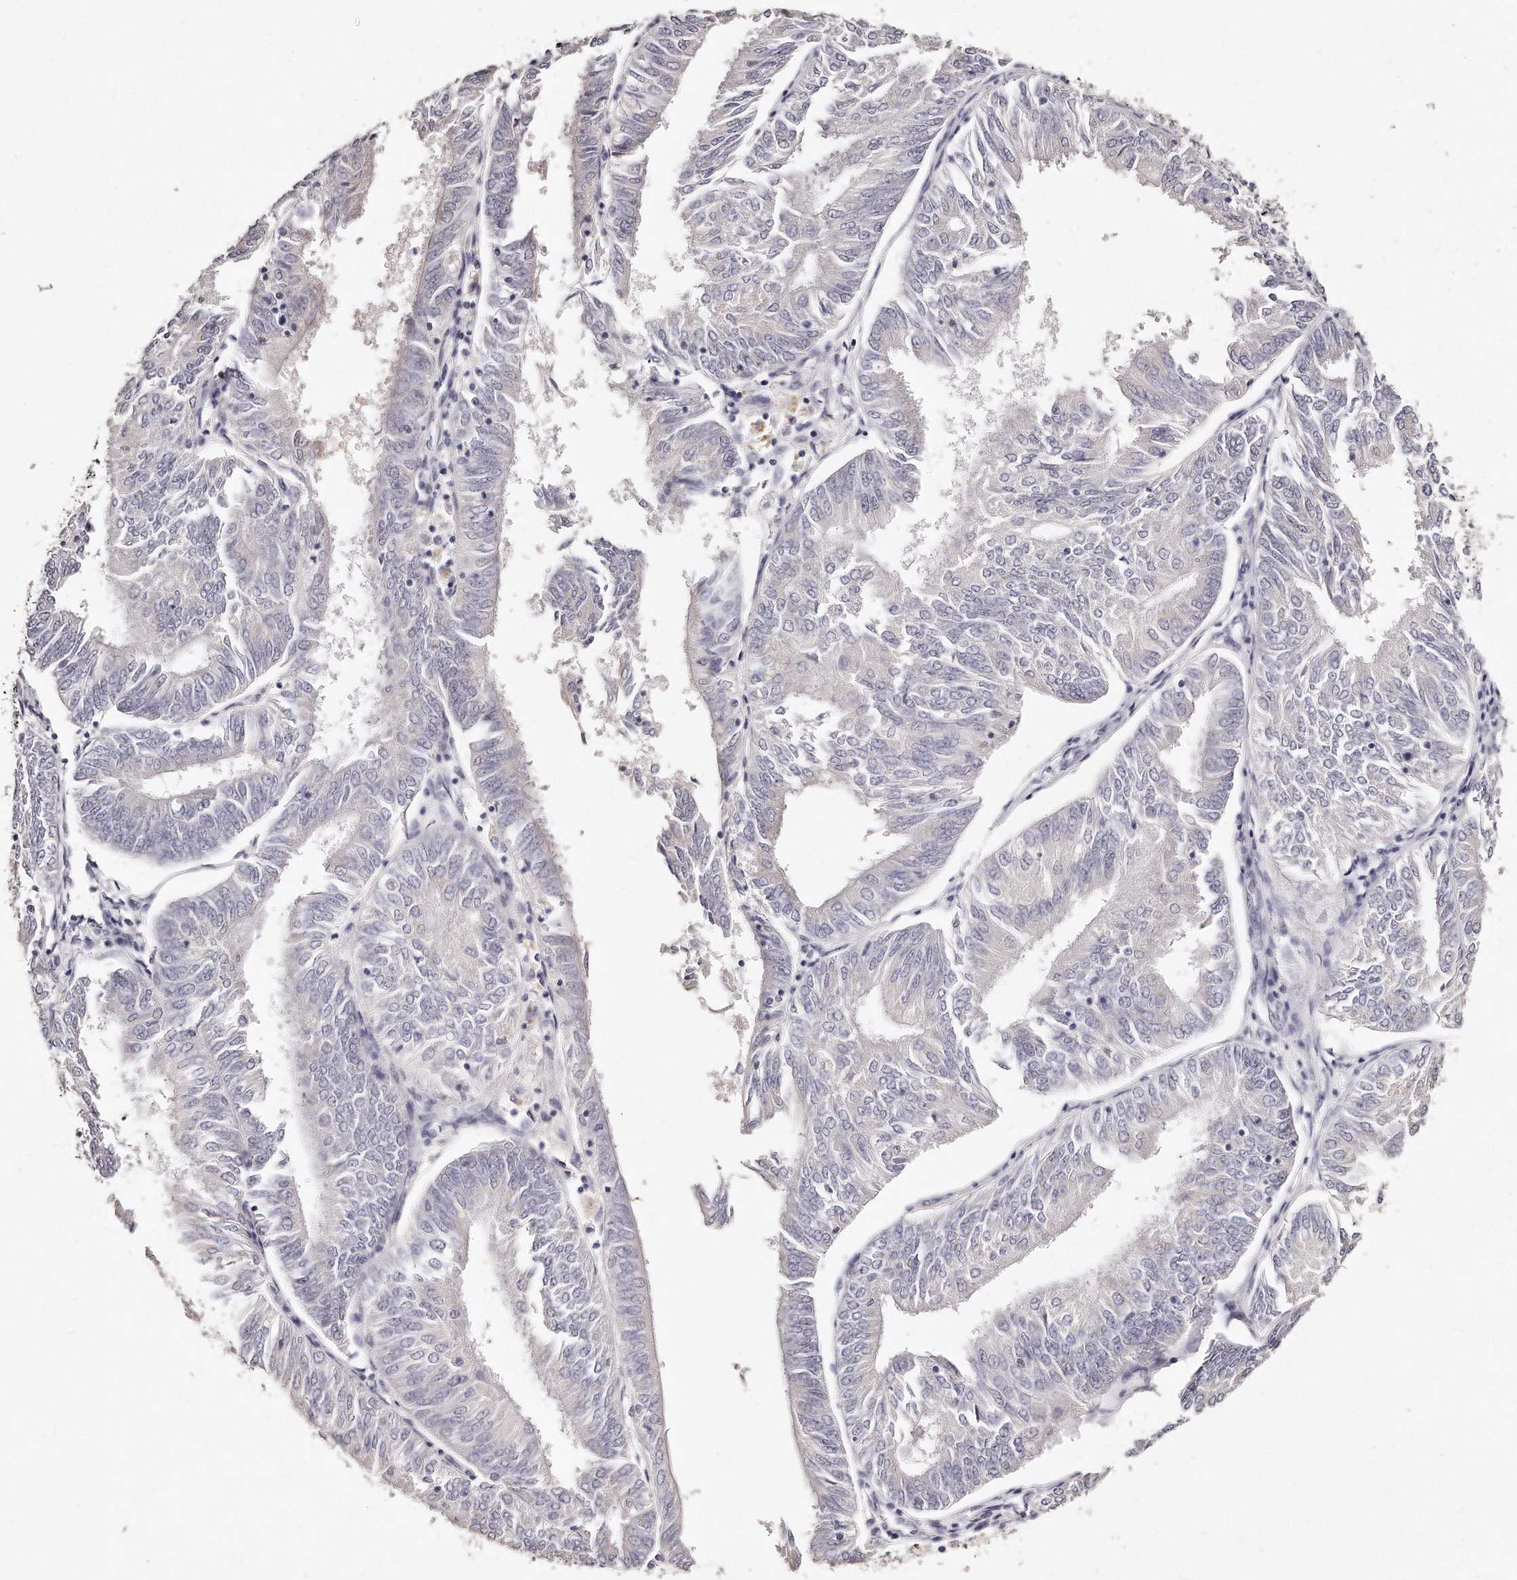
{"staining": {"intensity": "negative", "quantity": "none", "location": "none"}, "tissue": "endometrial cancer", "cell_type": "Tumor cells", "image_type": "cancer", "snomed": [{"axis": "morphology", "description": "Adenocarcinoma, NOS"}, {"axis": "topography", "description": "Endometrium"}], "caption": "Human adenocarcinoma (endometrial) stained for a protein using immunohistochemistry (IHC) displays no staining in tumor cells.", "gene": "GDA", "patient": {"sex": "female", "age": 58}}